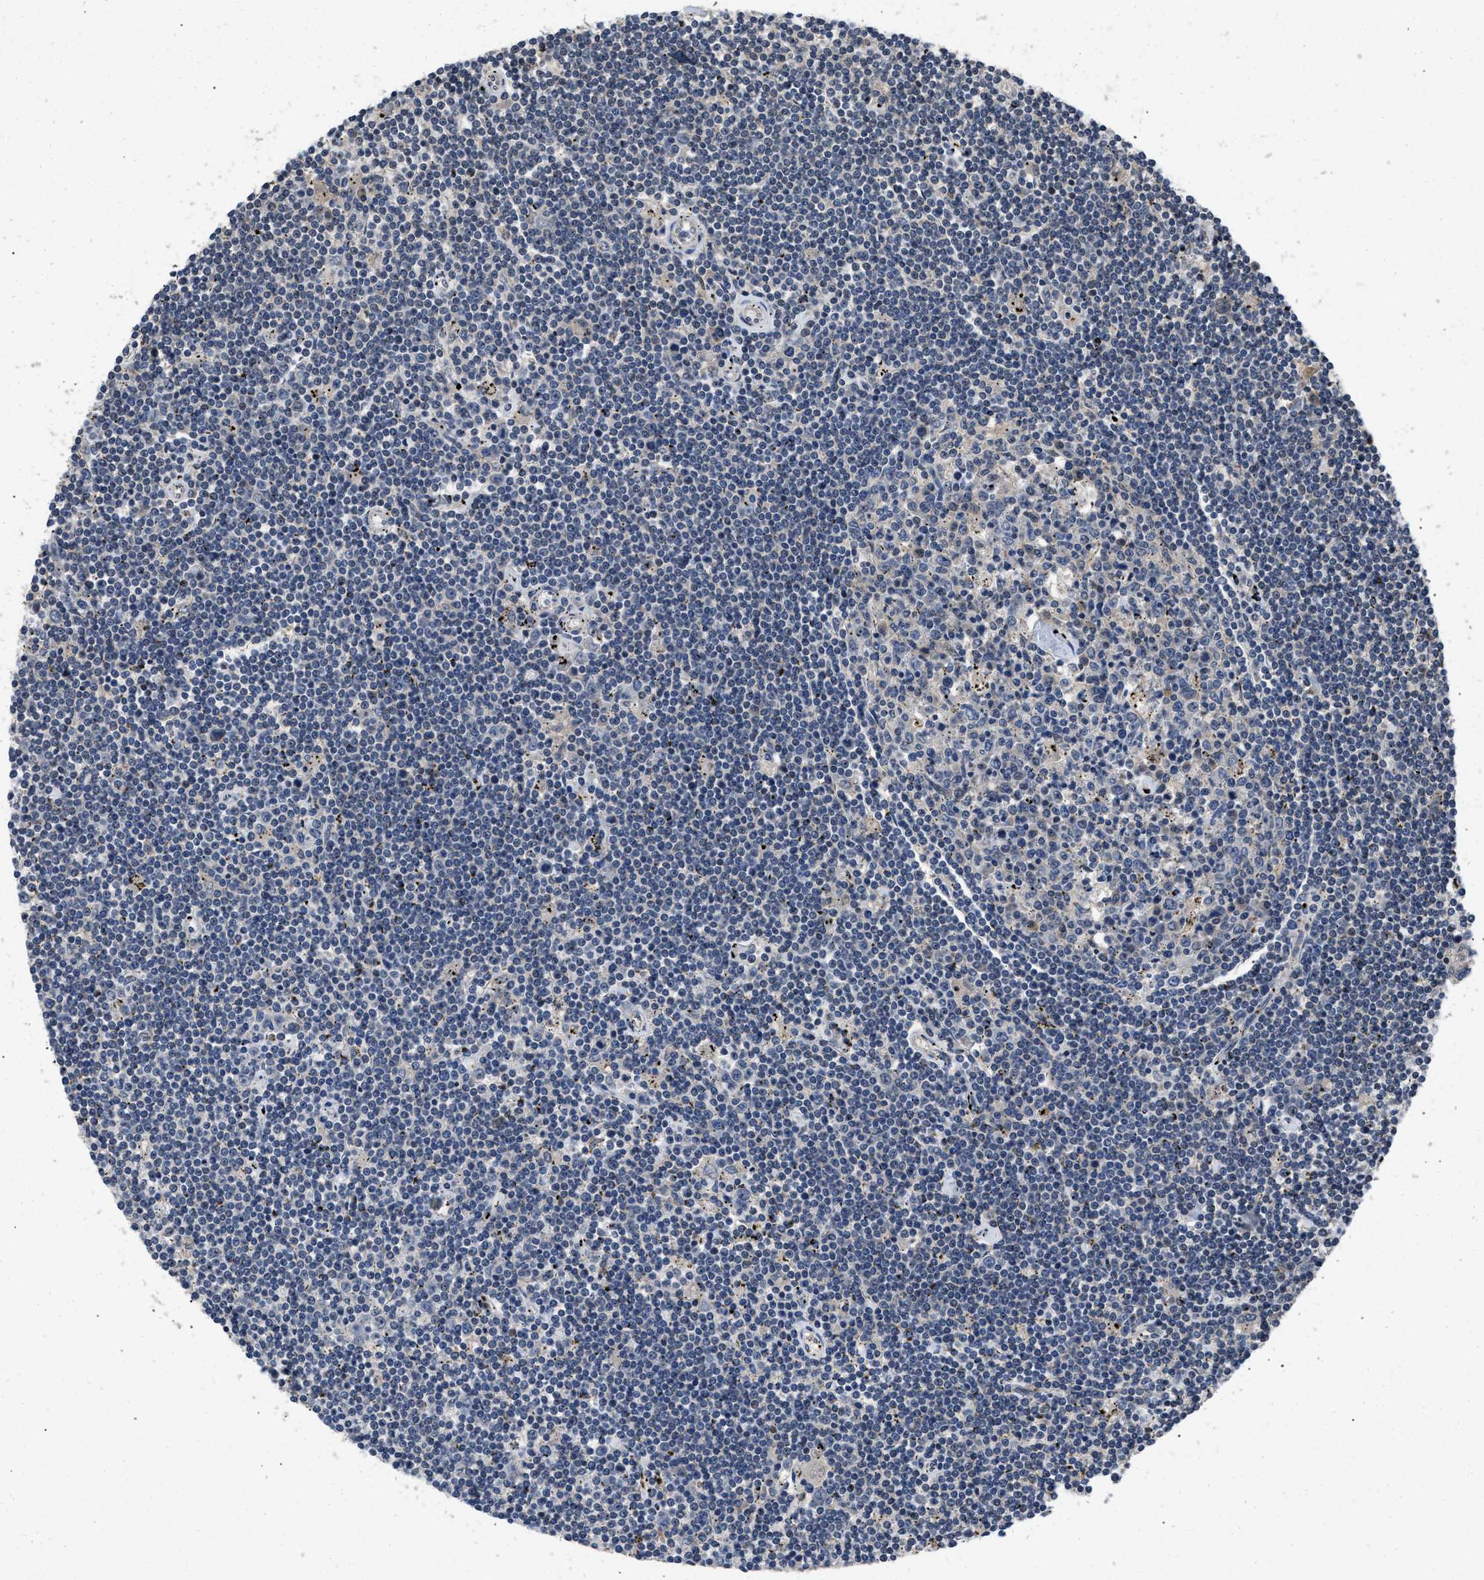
{"staining": {"intensity": "negative", "quantity": "none", "location": "none"}, "tissue": "lymphoma", "cell_type": "Tumor cells", "image_type": "cancer", "snomed": [{"axis": "morphology", "description": "Malignant lymphoma, non-Hodgkin's type, Low grade"}, {"axis": "topography", "description": "Spleen"}], "caption": "Immunohistochemistry (IHC) of lymphoma shows no expression in tumor cells.", "gene": "VPS4A", "patient": {"sex": "male", "age": 76}}